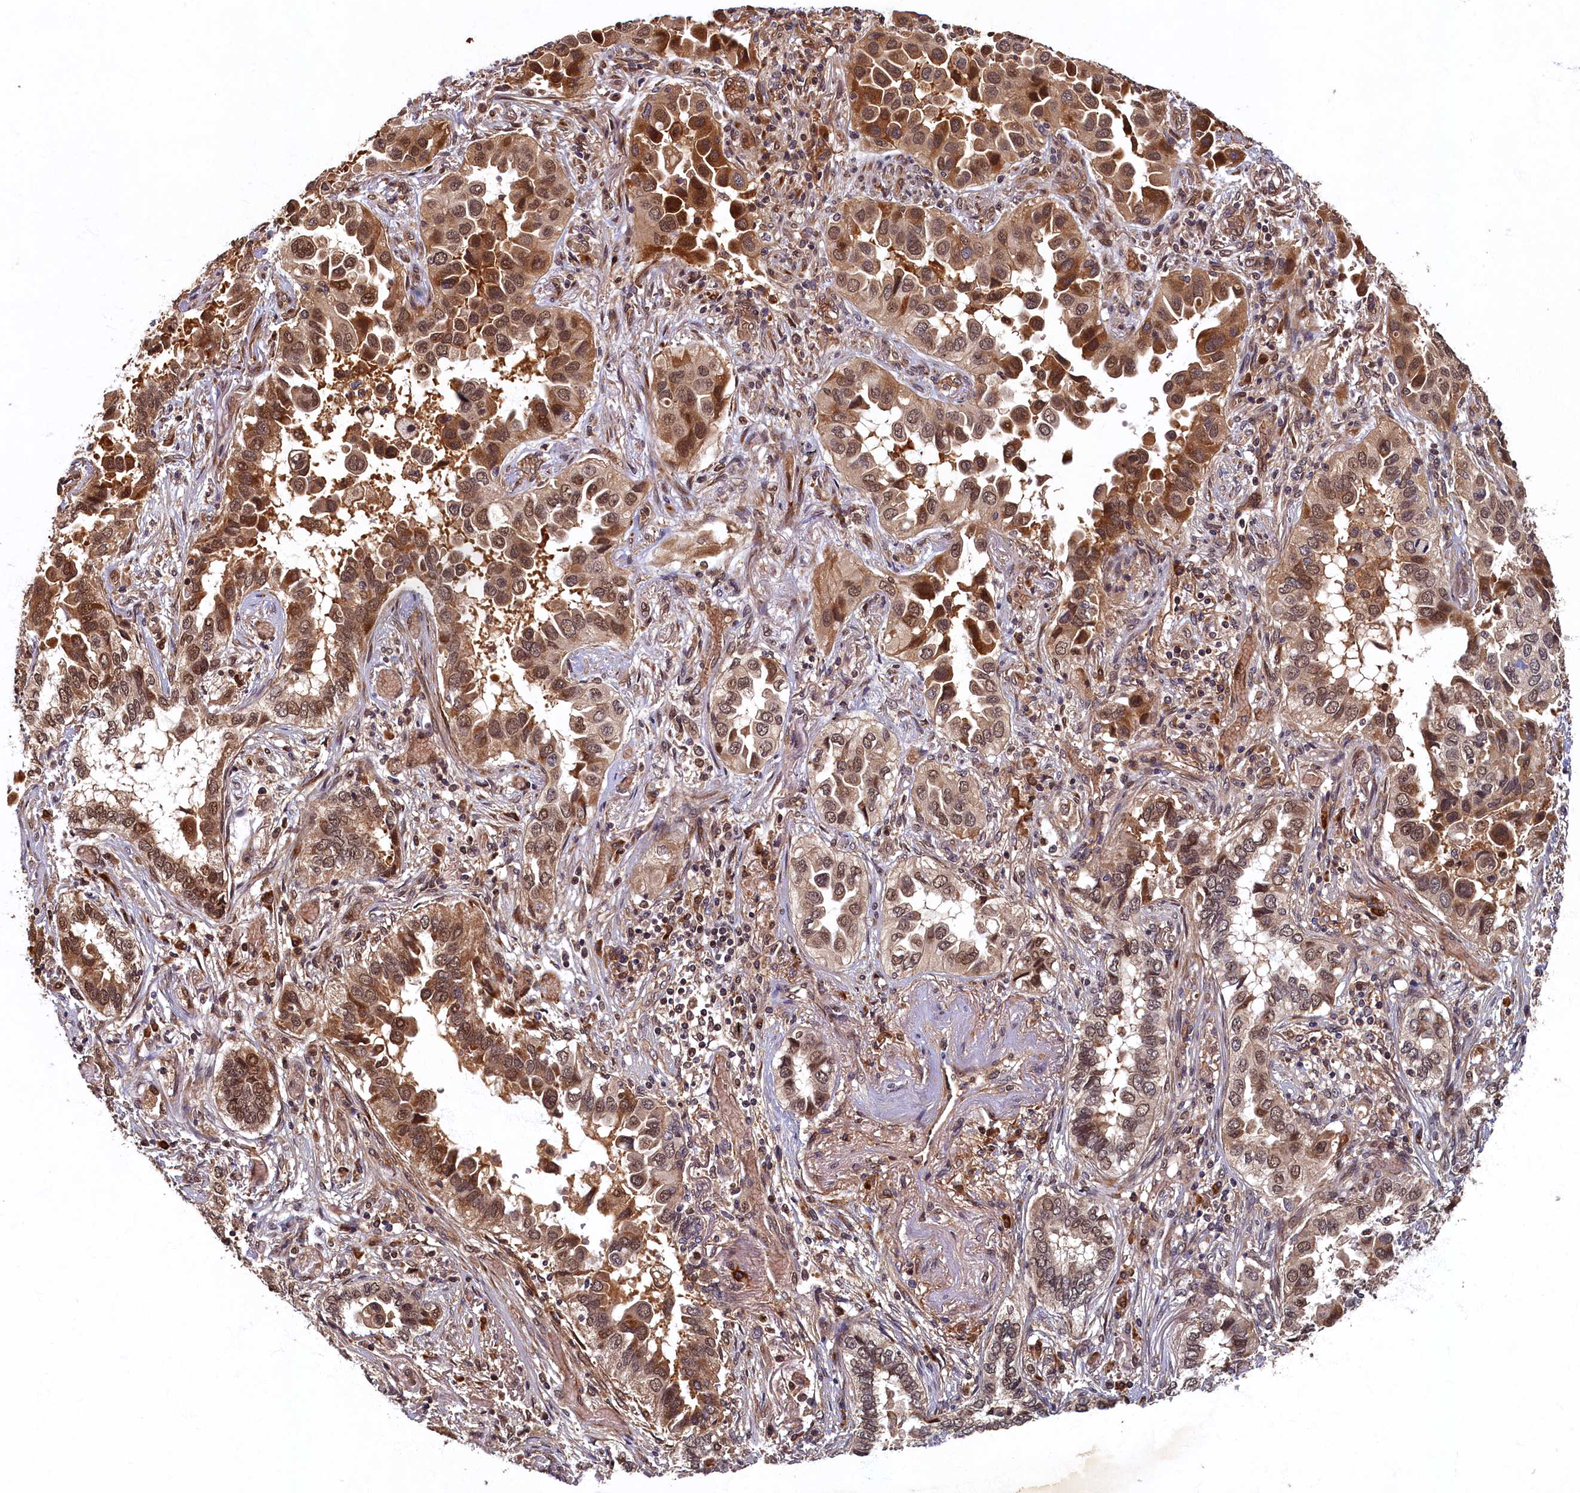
{"staining": {"intensity": "moderate", "quantity": ">75%", "location": "cytoplasmic/membranous,nuclear"}, "tissue": "lung cancer", "cell_type": "Tumor cells", "image_type": "cancer", "snomed": [{"axis": "morphology", "description": "Adenocarcinoma, NOS"}, {"axis": "topography", "description": "Lung"}], "caption": "Adenocarcinoma (lung) stained with DAB immunohistochemistry reveals medium levels of moderate cytoplasmic/membranous and nuclear positivity in approximately >75% of tumor cells.", "gene": "LCMT2", "patient": {"sex": "female", "age": 76}}